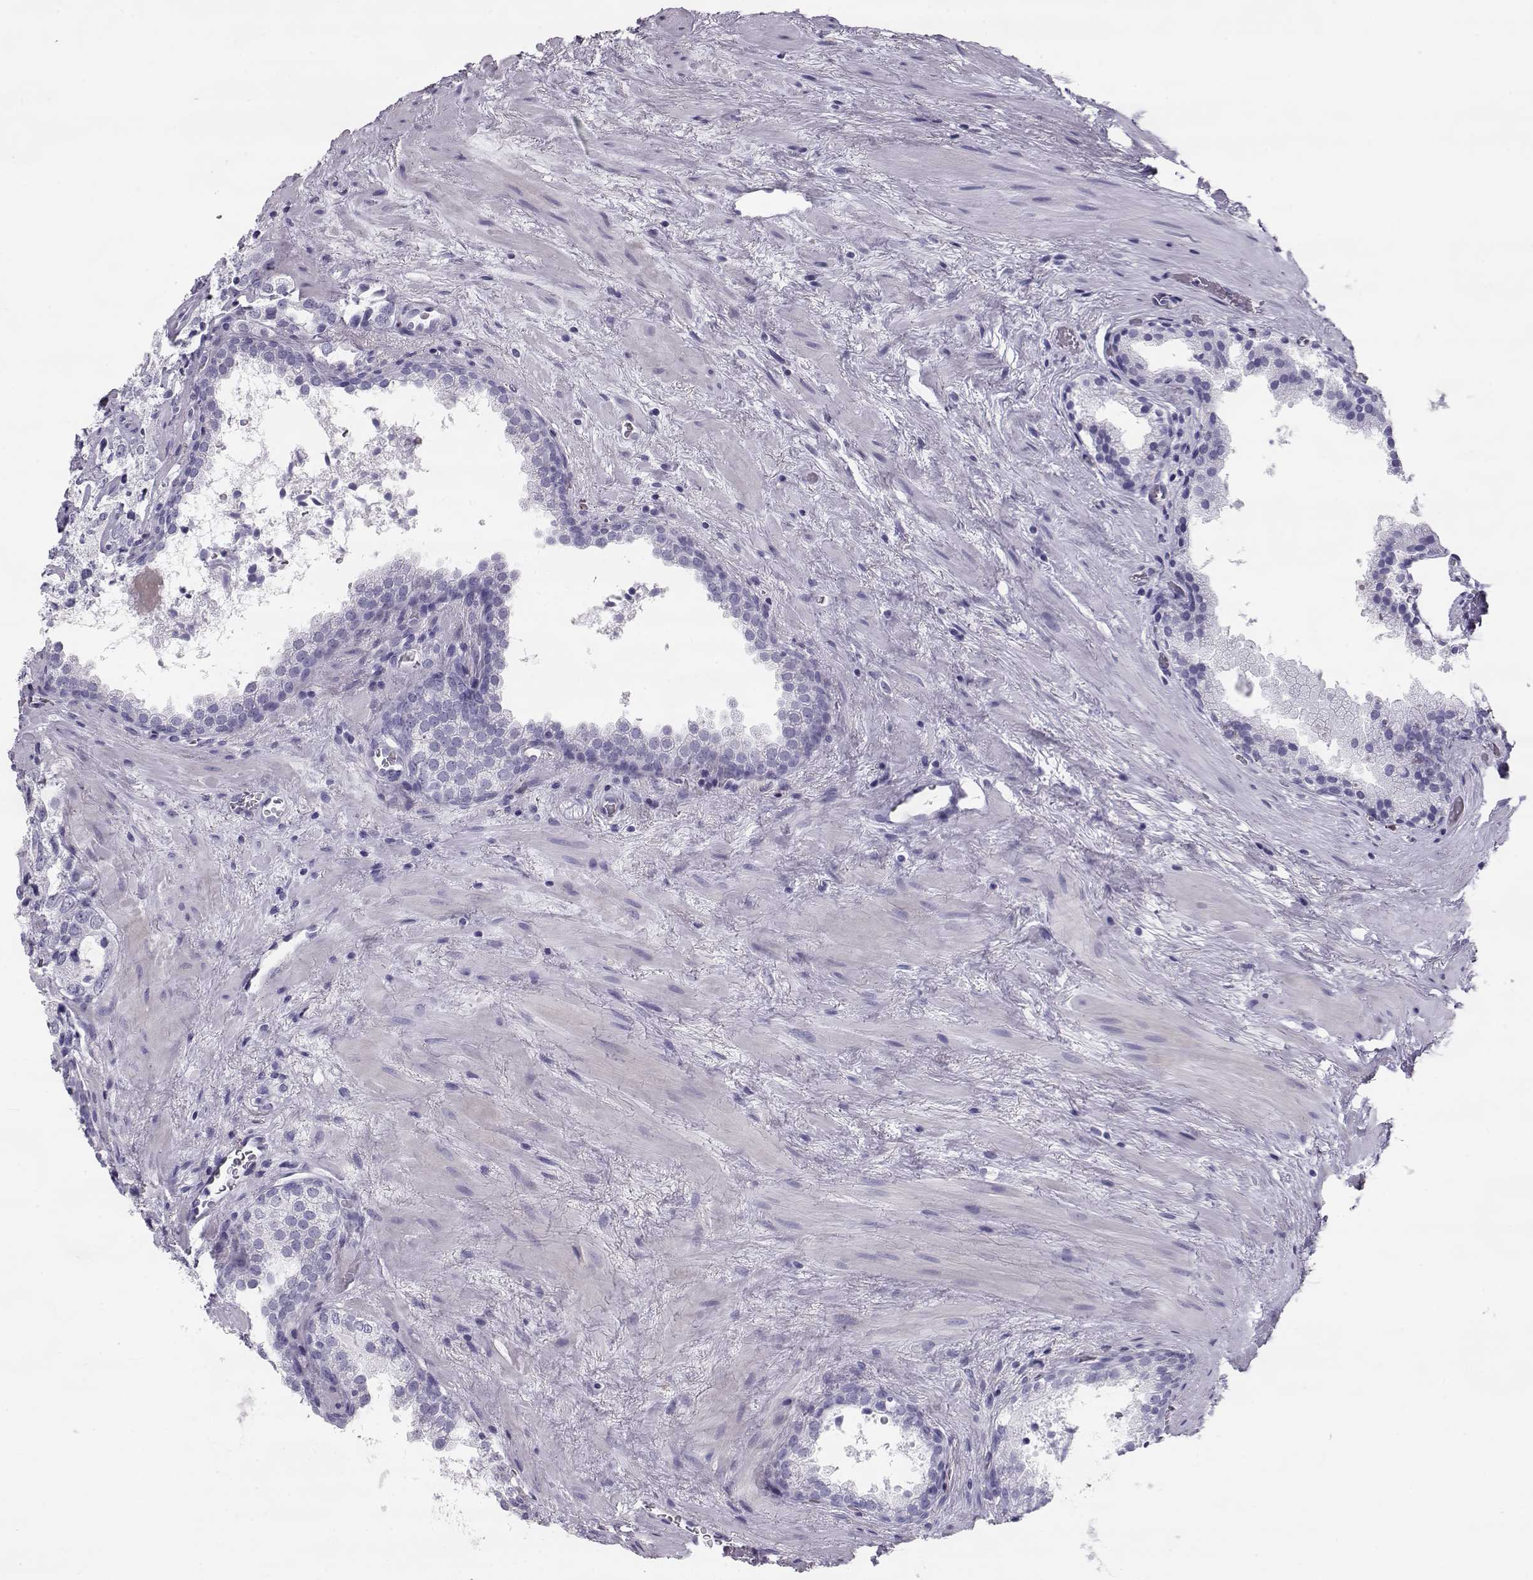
{"staining": {"intensity": "negative", "quantity": "none", "location": "none"}, "tissue": "prostate cancer", "cell_type": "Tumor cells", "image_type": "cancer", "snomed": [{"axis": "morphology", "description": "Adenocarcinoma, NOS"}, {"axis": "topography", "description": "Prostate"}], "caption": "This is an IHC image of human adenocarcinoma (prostate). There is no expression in tumor cells.", "gene": "RD3", "patient": {"sex": "male", "age": 66}}